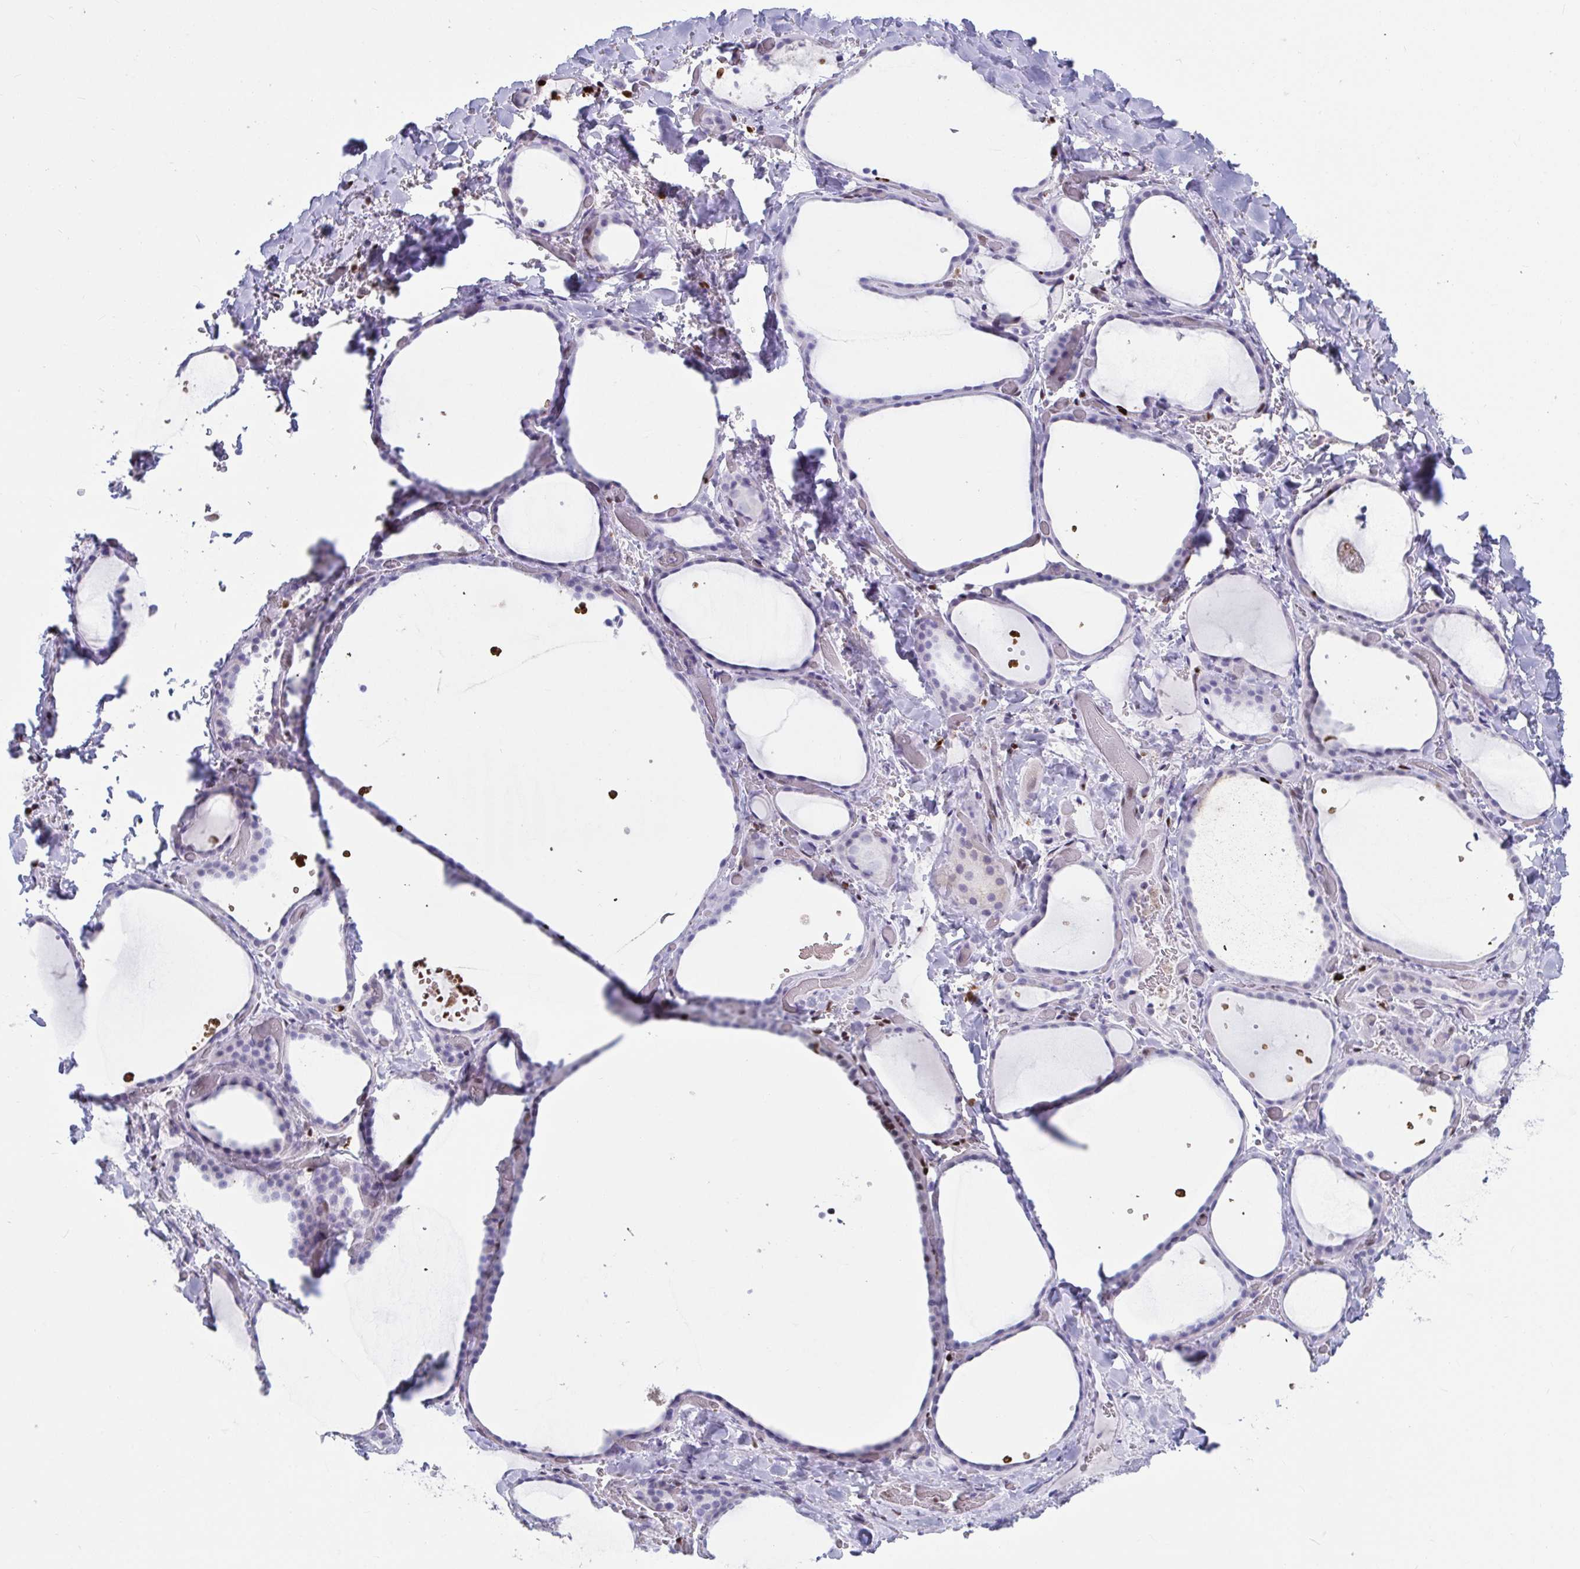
{"staining": {"intensity": "negative", "quantity": "none", "location": "none"}, "tissue": "thyroid gland", "cell_type": "Glandular cells", "image_type": "normal", "snomed": [{"axis": "morphology", "description": "Normal tissue, NOS"}, {"axis": "topography", "description": "Thyroid gland"}], "caption": "Glandular cells show no significant expression in normal thyroid gland. The staining was performed using DAB (3,3'-diaminobenzidine) to visualize the protein expression in brown, while the nuclei were stained in blue with hematoxylin (Magnification: 20x).", "gene": "ZNF586", "patient": {"sex": "female", "age": 36}}